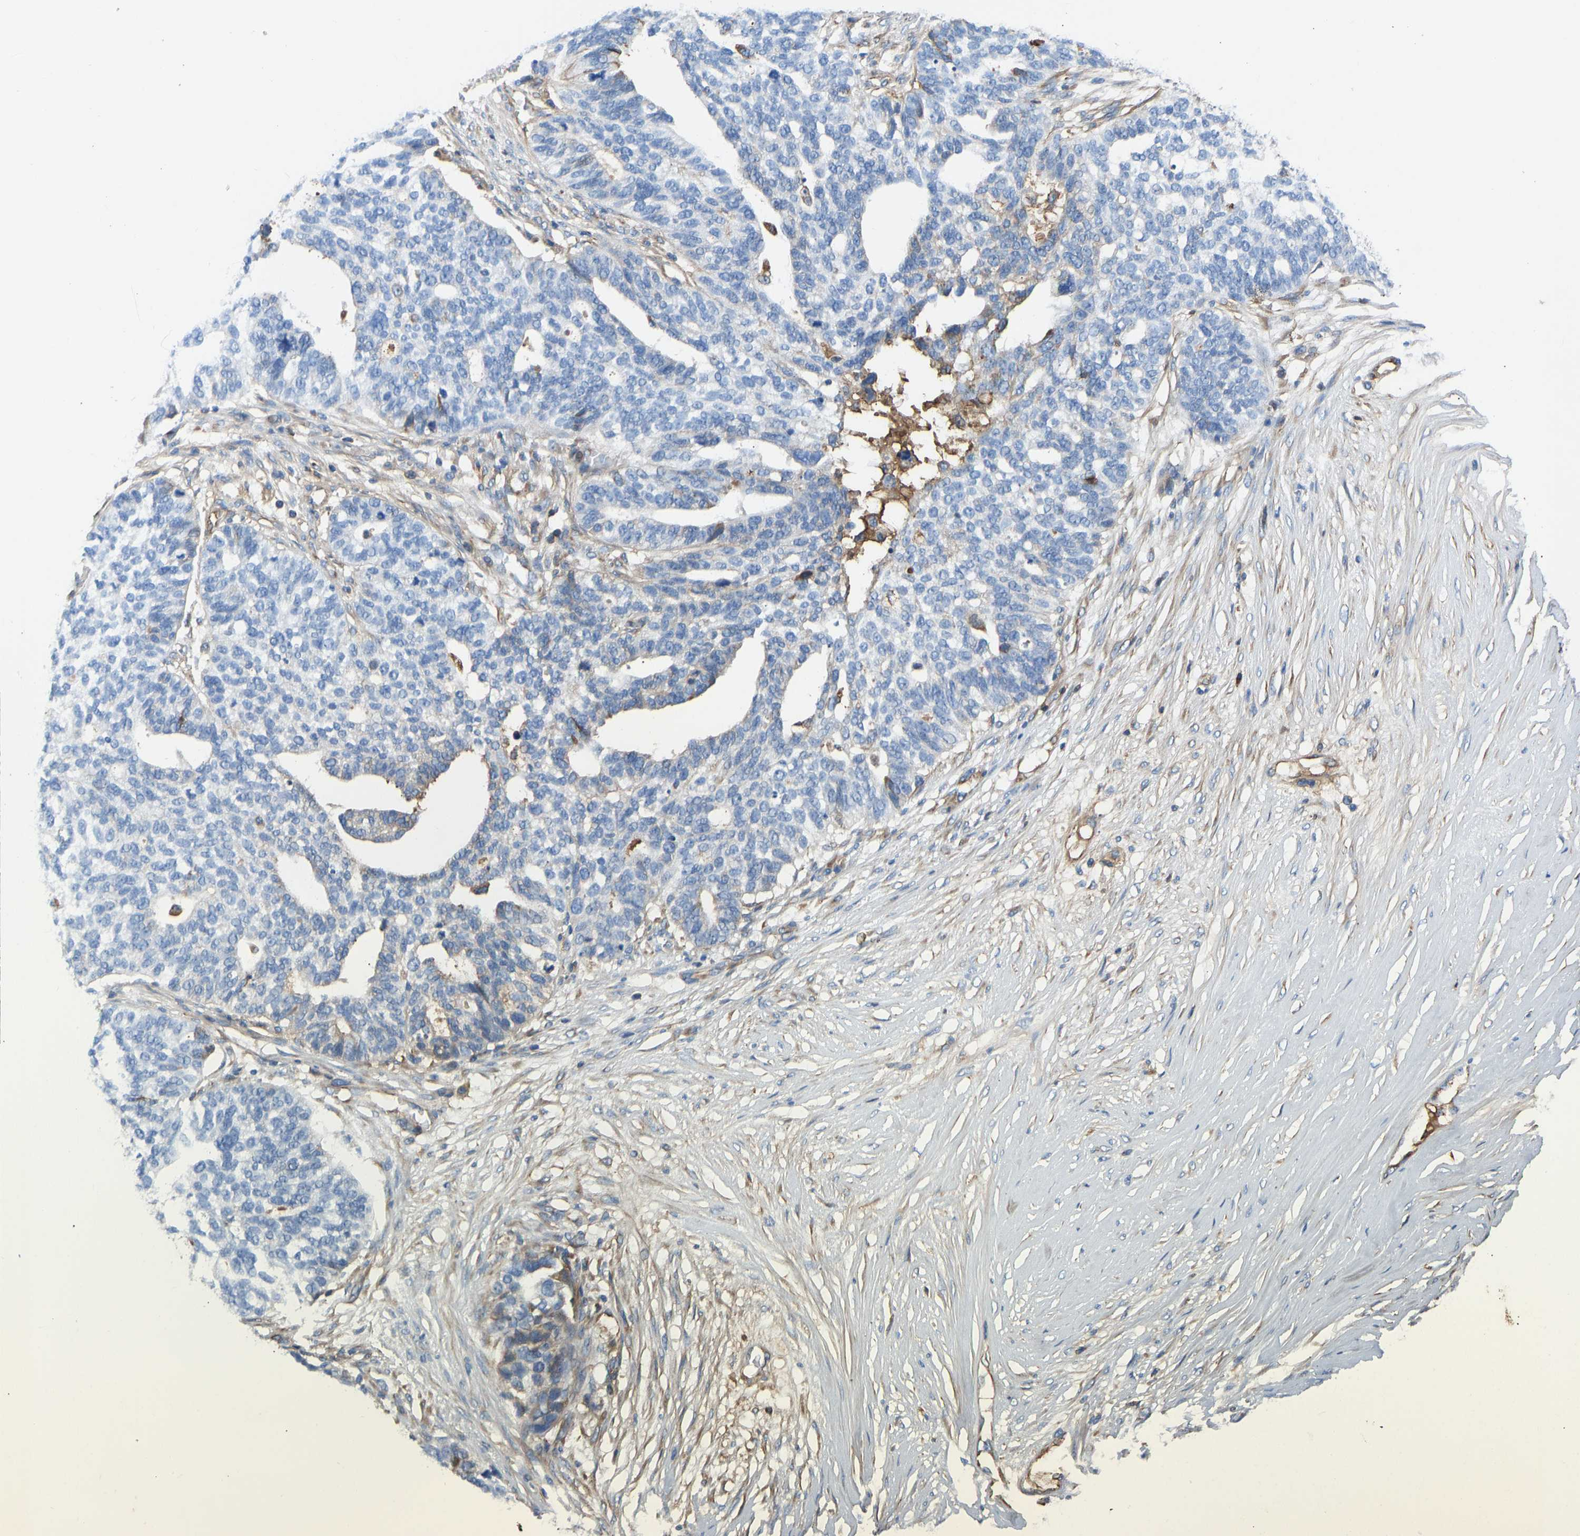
{"staining": {"intensity": "negative", "quantity": "none", "location": "none"}, "tissue": "ovarian cancer", "cell_type": "Tumor cells", "image_type": "cancer", "snomed": [{"axis": "morphology", "description": "Cystadenocarcinoma, serous, NOS"}, {"axis": "topography", "description": "Ovary"}], "caption": "Histopathology image shows no significant protein staining in tumor cells of serous cystadenocarcinoma (ovarian).", "gene": "HSPG2", "patient": {"sex": "female", "age": 59}}